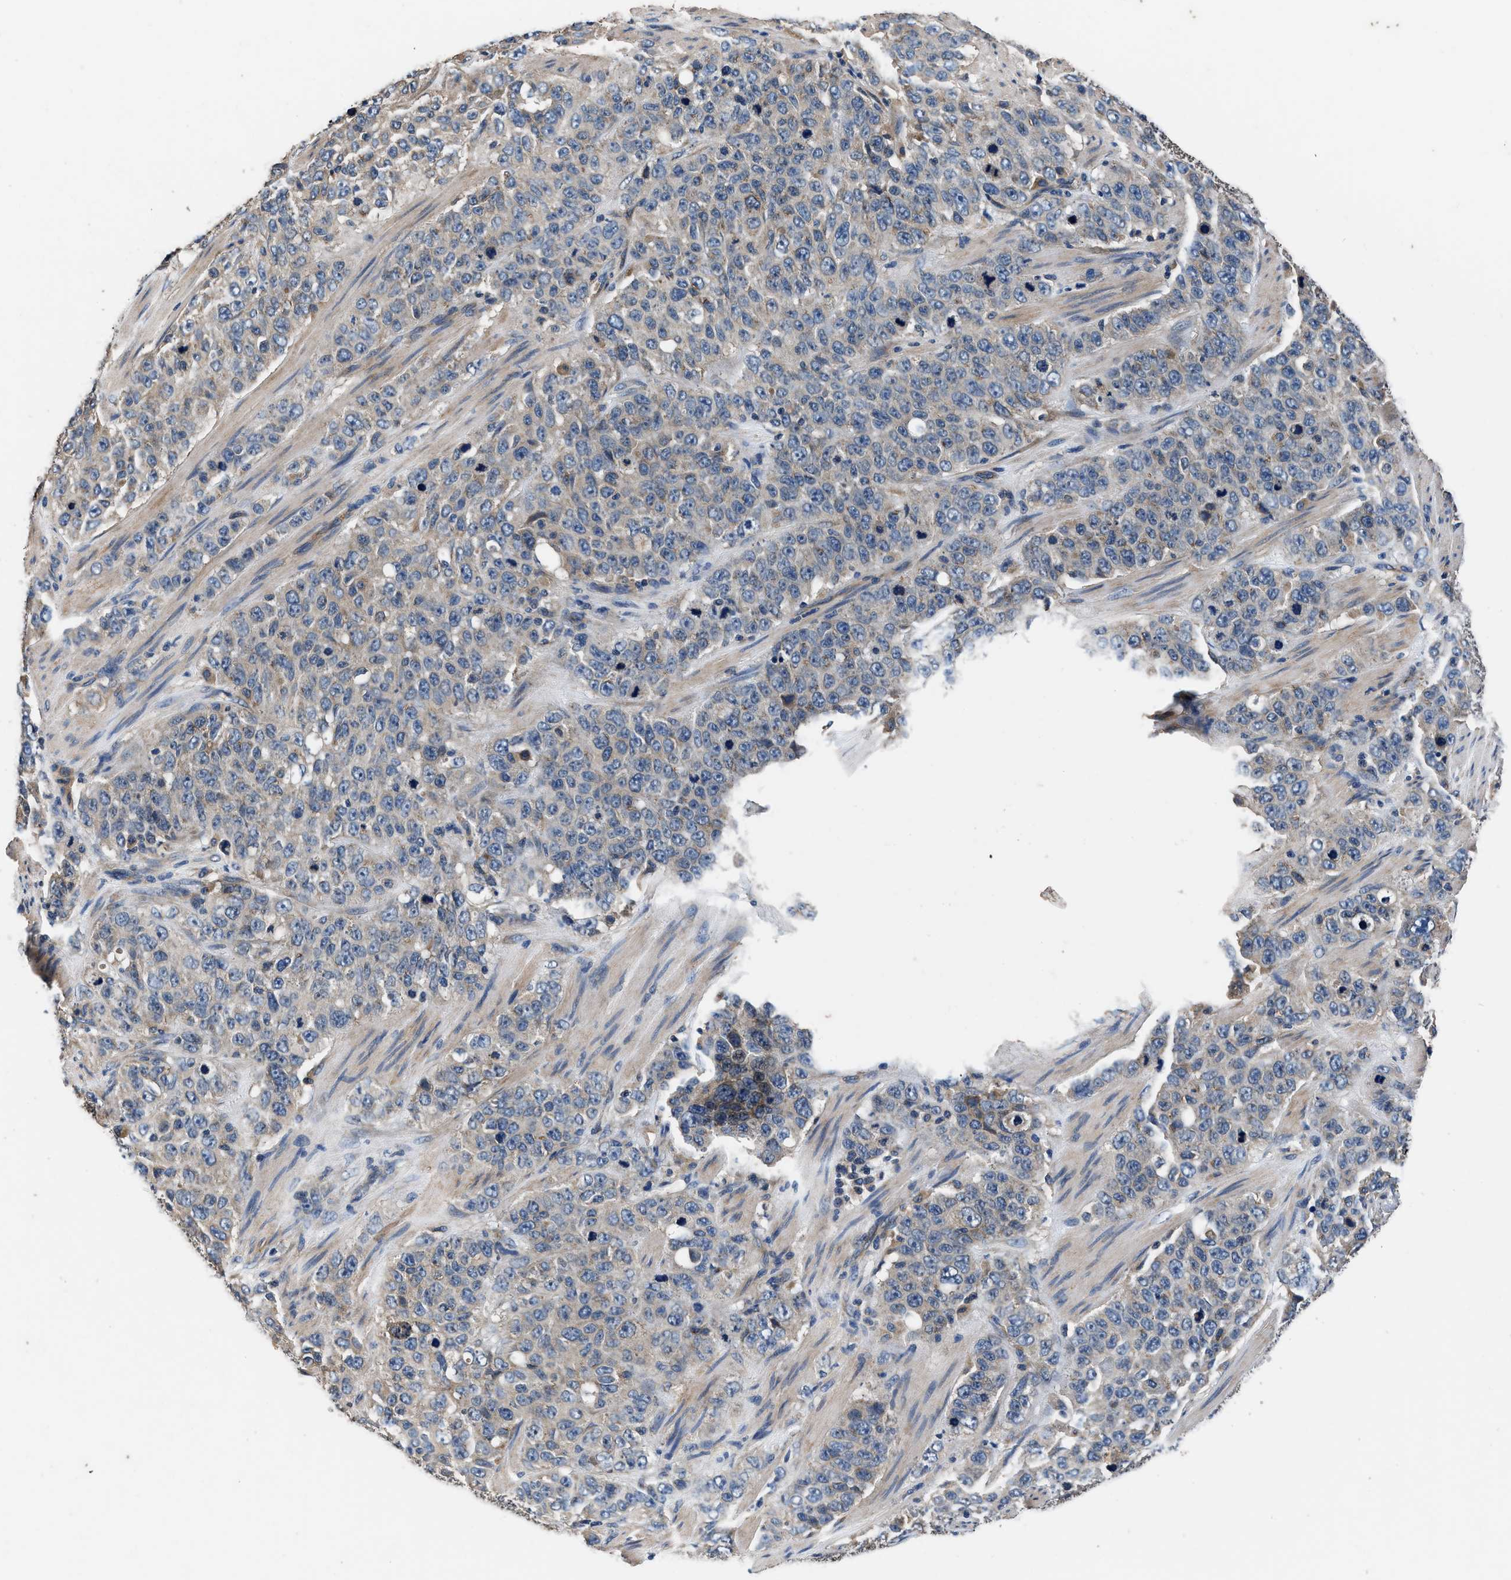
{"staining": {"intensity": "weak", "quantity": "25%-75%", "location": "cytoplasmic/membranous"}, "tissue": "stomach cancer", "cell_type": "Tumor cells", "image_type": "cancer", "snomed": [{"axis": "morphology", "description": "Adenocarcinoma, NOS"}, {"axis": "topography", "description": "Stomach"}], "caption": "Protein staining shows weak cytoplasmic/membranous positivity in about 25%-75% of tumor cells in stomach cancer.", "gene": "DHRS7B", "patient": {"sex": "male", "age": 48}}